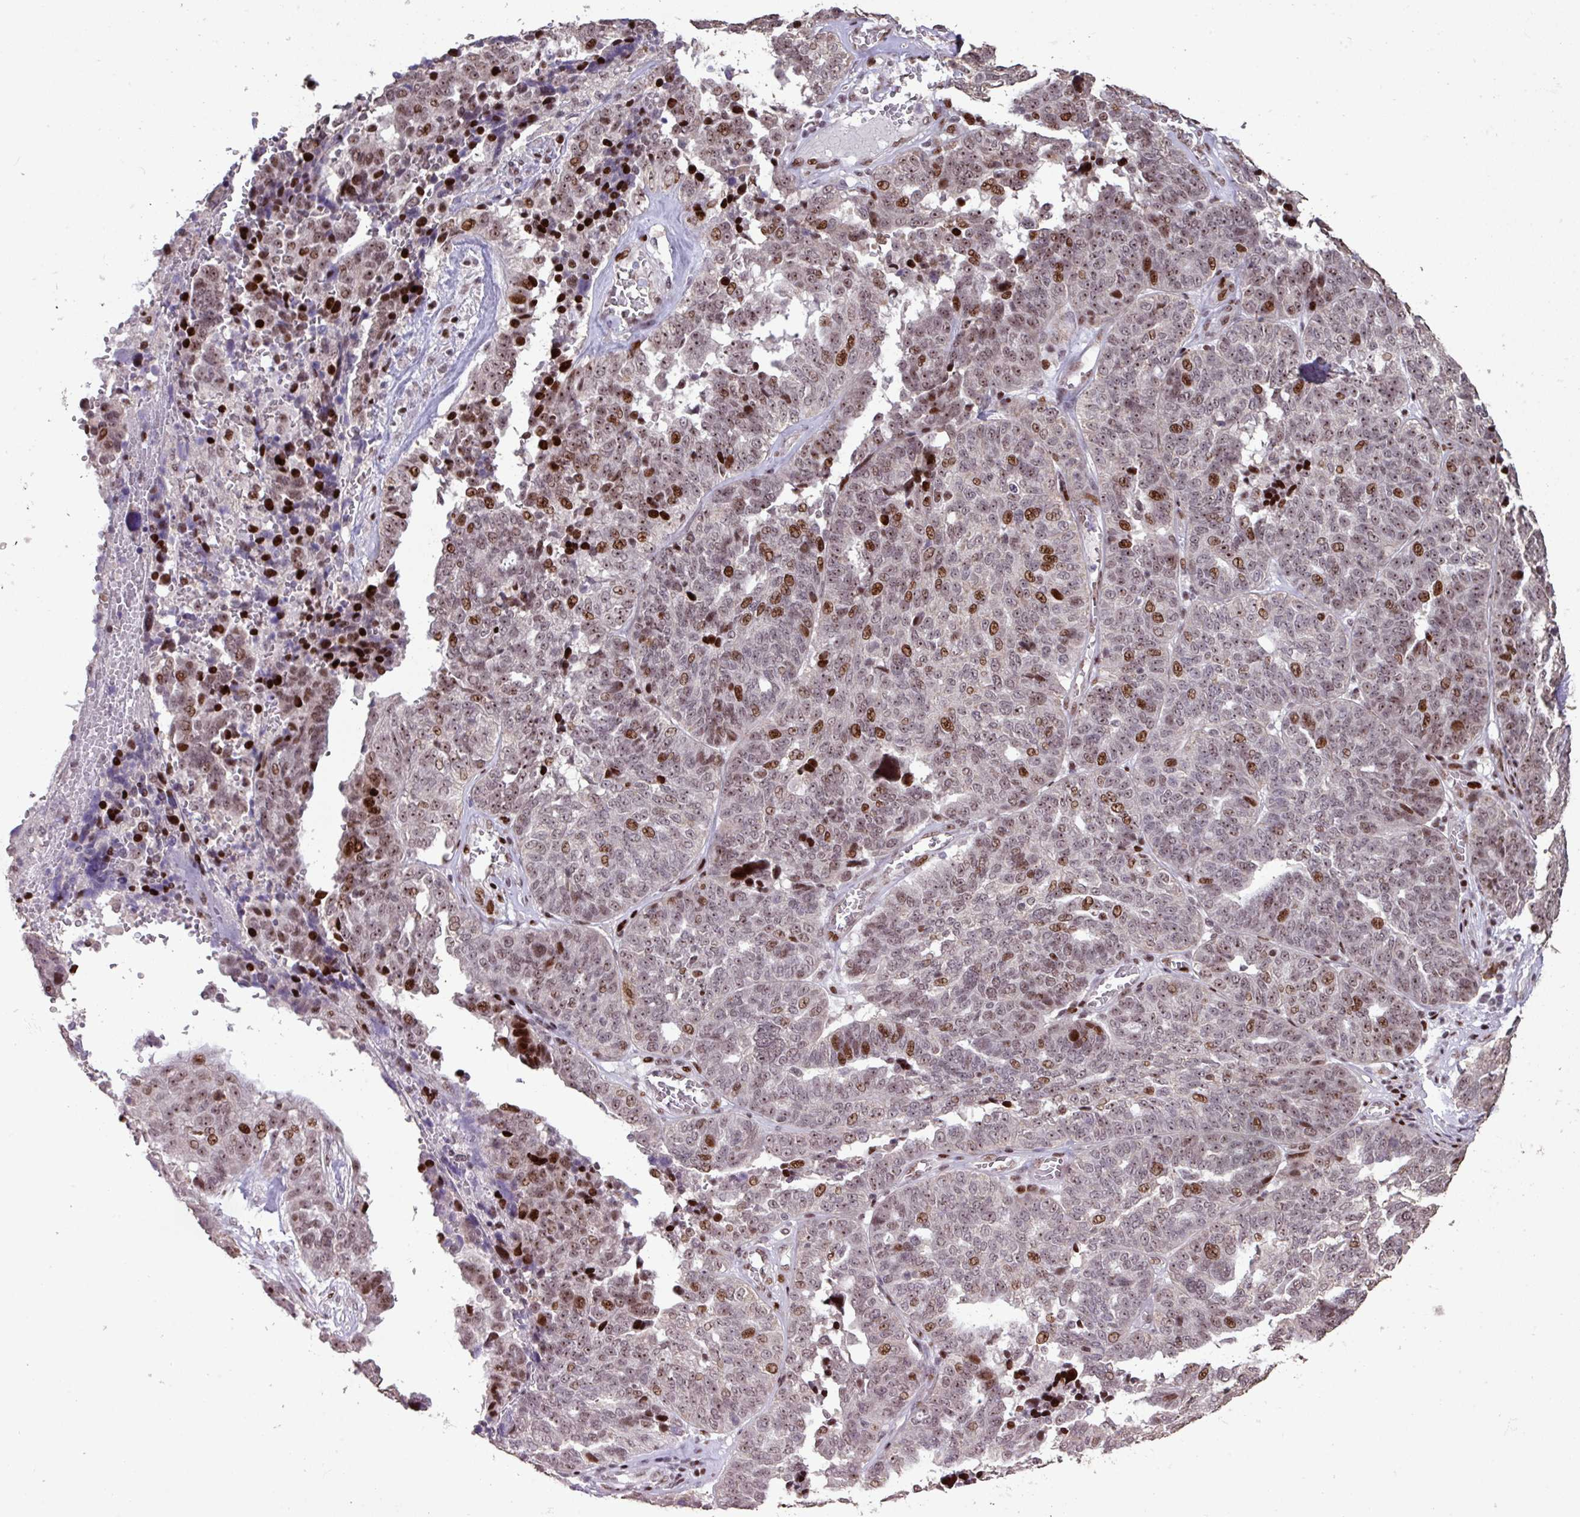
{"staining": {"intensity": "moderate", "quantity": "<25%", "location": "nuclear"}, "tissue": "ovarian cancer", "cell_type": "Tumor cells", "image_type": "cancer", "snomed": [{"axis": "morphology", "description": "Cystadenocarcinoma, serous, NOS"}, {"axis": "topography", "description": "Ovary"}], "caption": "About <25% of tumor cells in serous cystadenocarcinoma (ovarian) reveal moderate nuclear protein staining as visualized by brown immunohistochemical staining.", "gene": "ZNF709", "patient": {"sex": "female", "age": 59}}